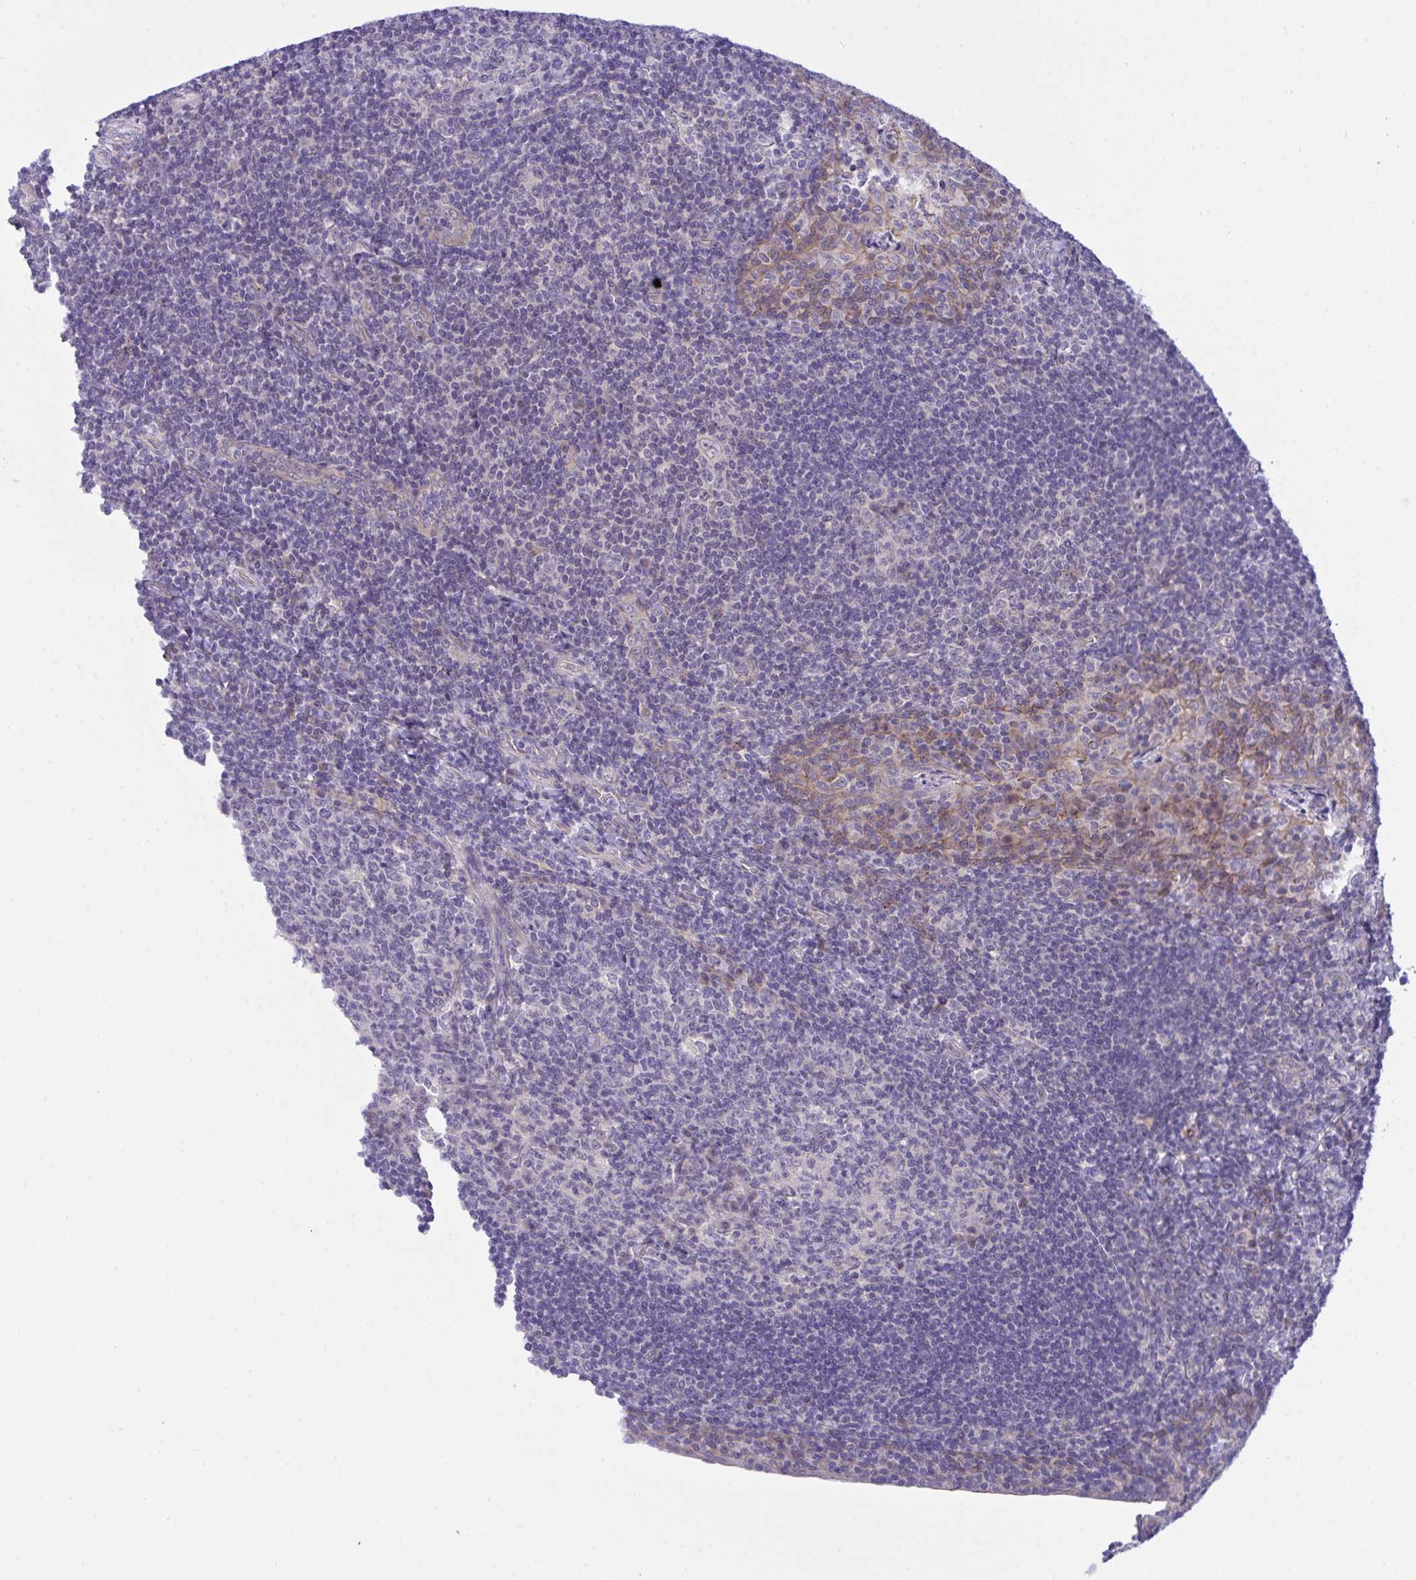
{"staining": {"intensity": "negative", "quantity": "none", "location": "none"}, "tissue": "tonsil", "cell_type": "Germinal center cells", "image_type": "normal", "snomed": [{"axis": "morphology", "description": "Normal tissue, NOS"}, {"axis": "topography", "description": "Tonsil"}], "caption": "This micrograph is of normal tonsil stained with IHC to label a protein in brown with the nuclei are counter-stained blue. There is no expression in germinal center cells.", "gene": "HOXD12", "patient": {"sex": "male", "age": 17}}